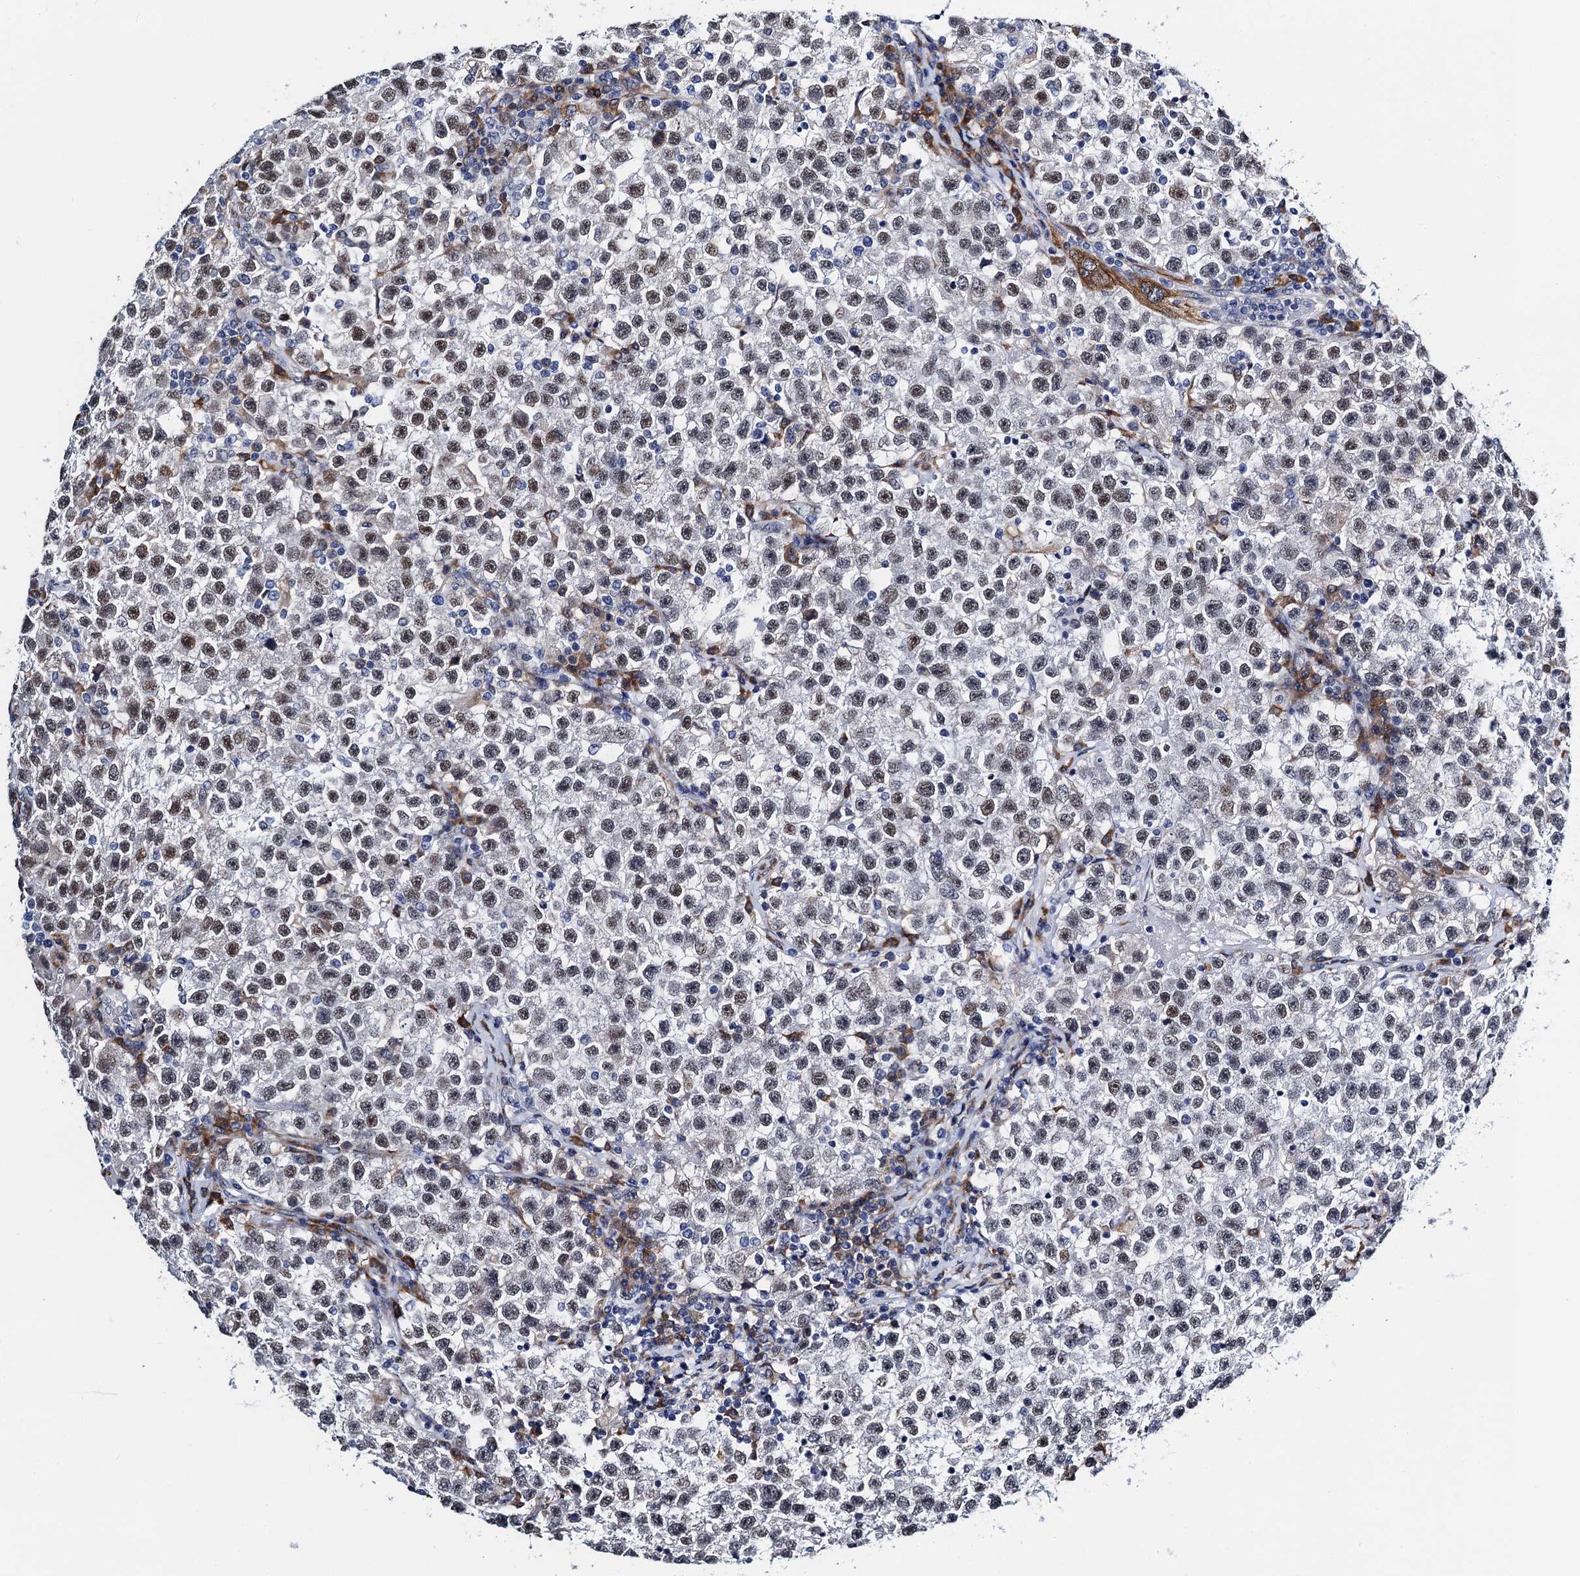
{"staining": {"intensity": "moderate", "quantity": ">75%", "location": "nuclear"}, "tissue": "testis cancer", "cell_type": "Tumor cells", "image_type": "cancer", "snomed": [{"axis": "morphology", "description": "Seminoma, NOS"}, {"axis": "topography", "description": "Testis"}], "caption": "DAB (3,3'-diaminobenzidine) immunohistochemical staining of human seminoma (testis) displays moderate nuclear protein positivity in approximately >75% of tumor cells. (Stains: DAB (3,3'-diaminobenzidine) in brown, nuclei in blue, Microscopy: brightfield microscopy at high magnification).", "gene": "SLC7A10", "patient": {"sex": "male", "age": 22}}